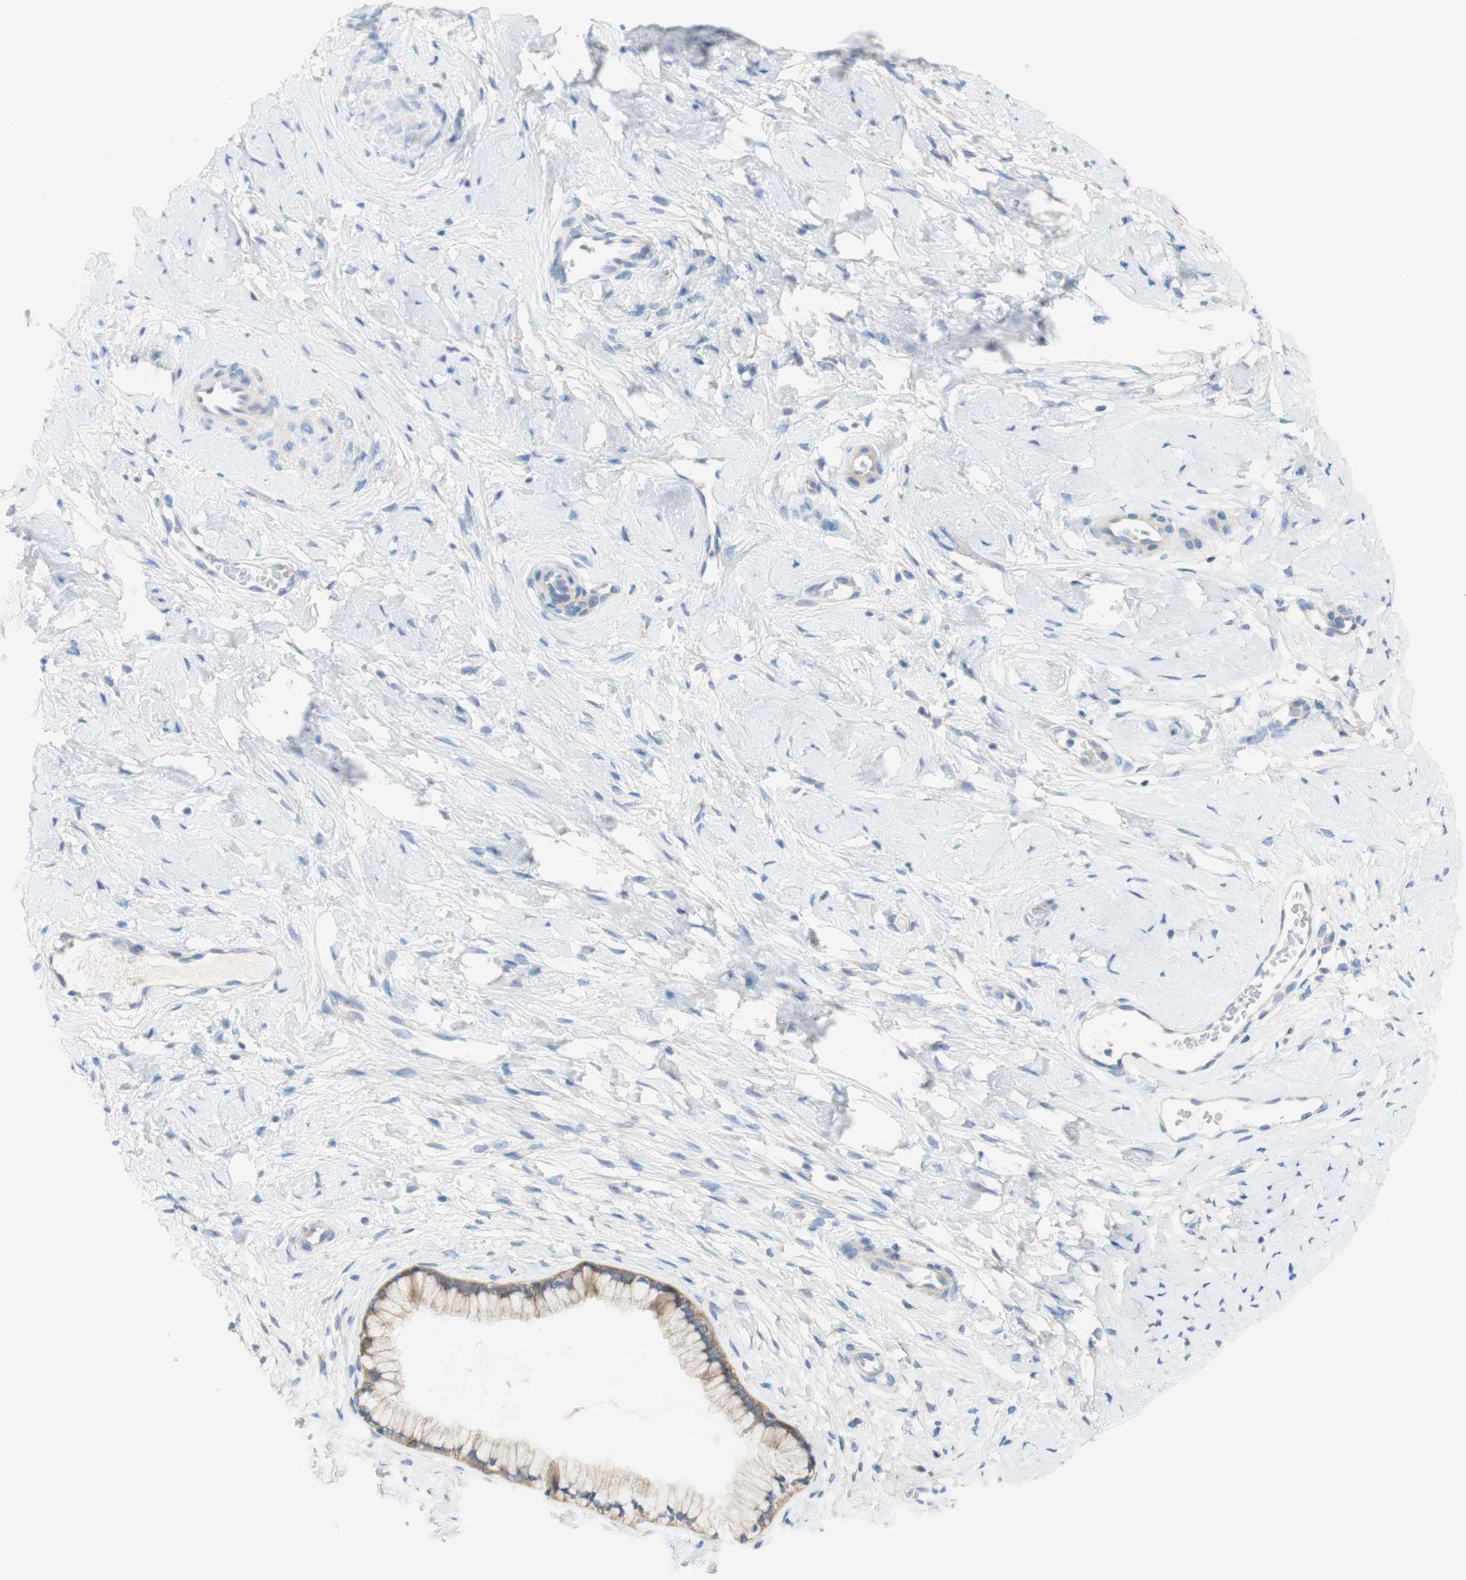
{"staining": {"intensity": "weak", "quantity": ">75%", "location": "cytoplasmic/membranous"}, "tissue": "cervix", "cell_type": "Glandular cells", "image_type": "normal", "snomed": [{"axis": "morphology", "description": "Normal tissue, NOS"}, {"axis": "topography", "description": "Cervix"}], "caption": "Immunohistochemical staining of normal human cervix displays >75% levels of weak cytoplasmic/membranous protein expression in about >75% of glandular cells.", "gene": "ATP2B1", "patient": {"sex": "female", "age": 65}}